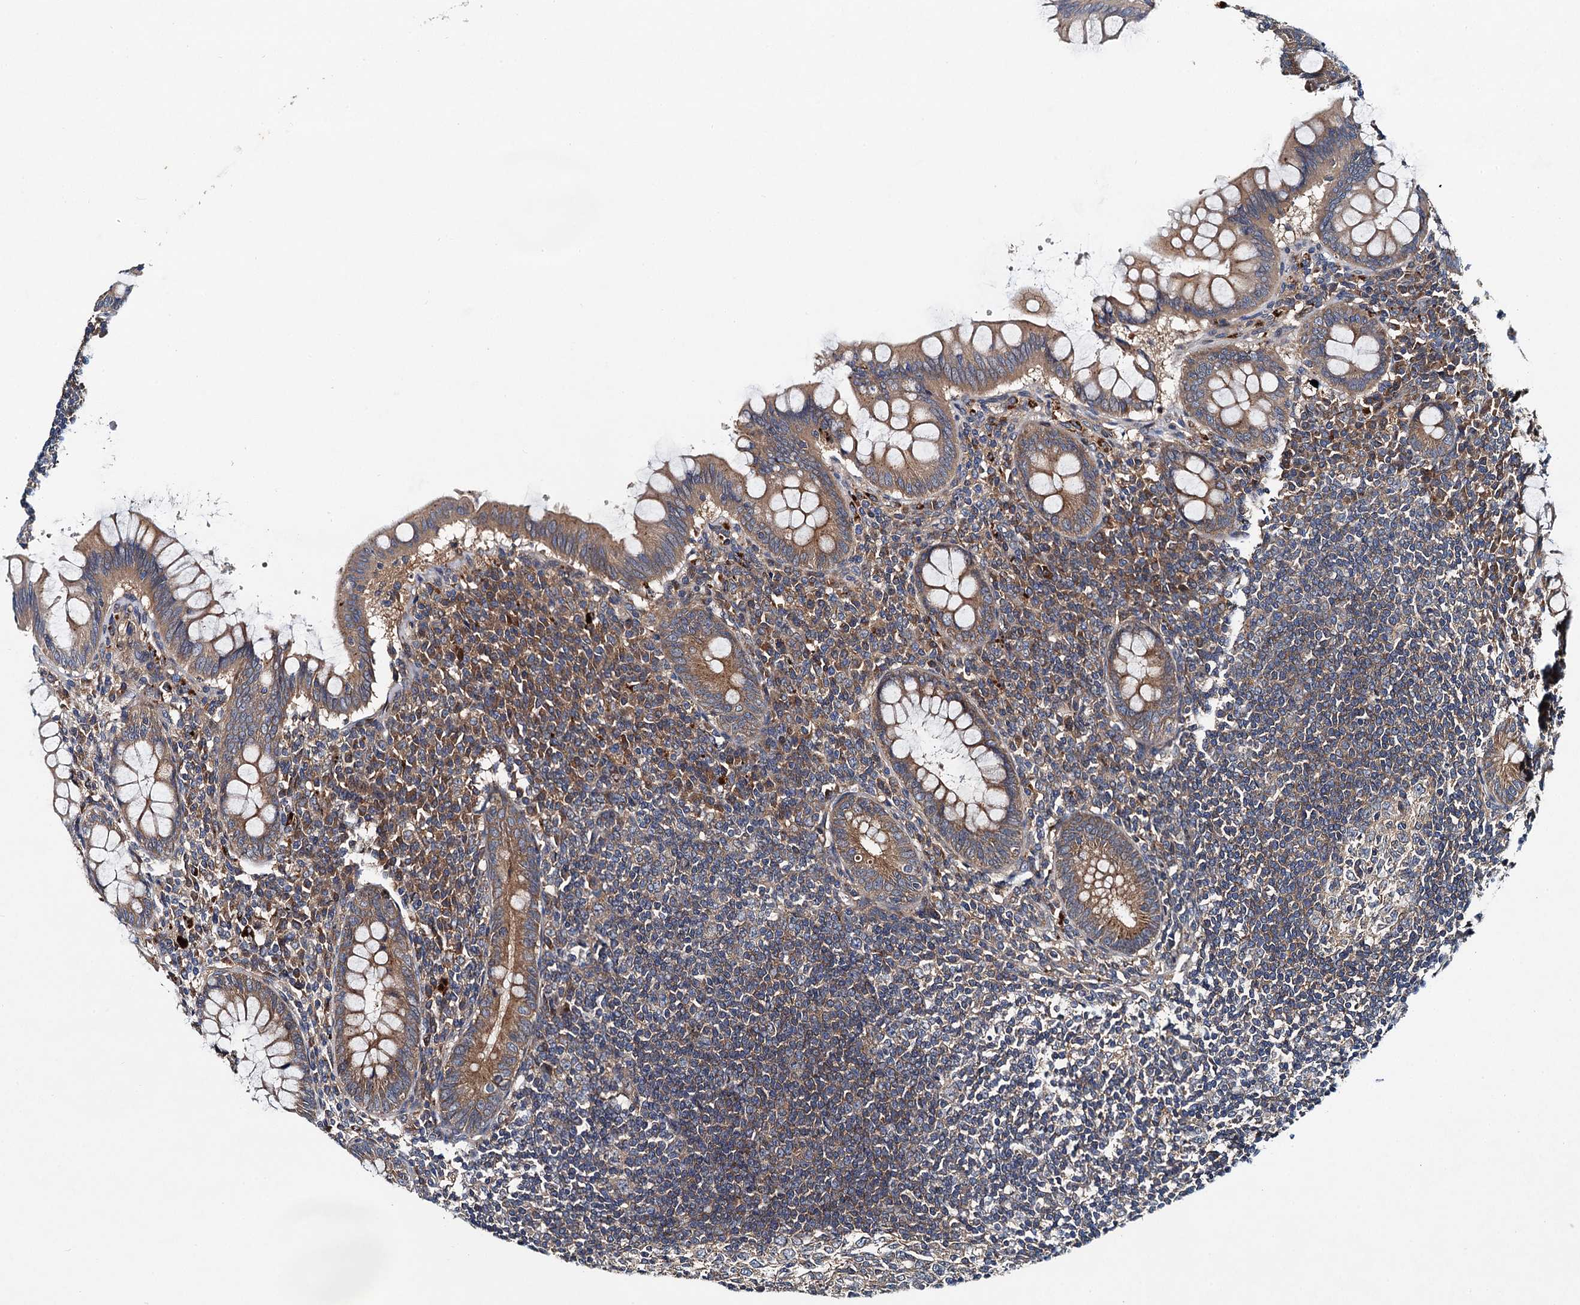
{"staining": {"intensity": "moderate", "quantity": ">75%", "location": "cytoplasmic/membranous"}, "tissue": "appendix", "cell_type": "Glandular cells", "image_type": "normal", "snomed": [{"axis": "morphology", "description": "Normal tissue, NOS"}, {"axis": "topography", "description": "Appendix"}], "caption": "Appendix stained with DAB immunohistochemistry demonstrates medium levels of moderate cytoplasmic/membranous expression in about >75% of glandular cells.", "gene": "EFL1", "patient": {"sex": "female", "age": 33}}